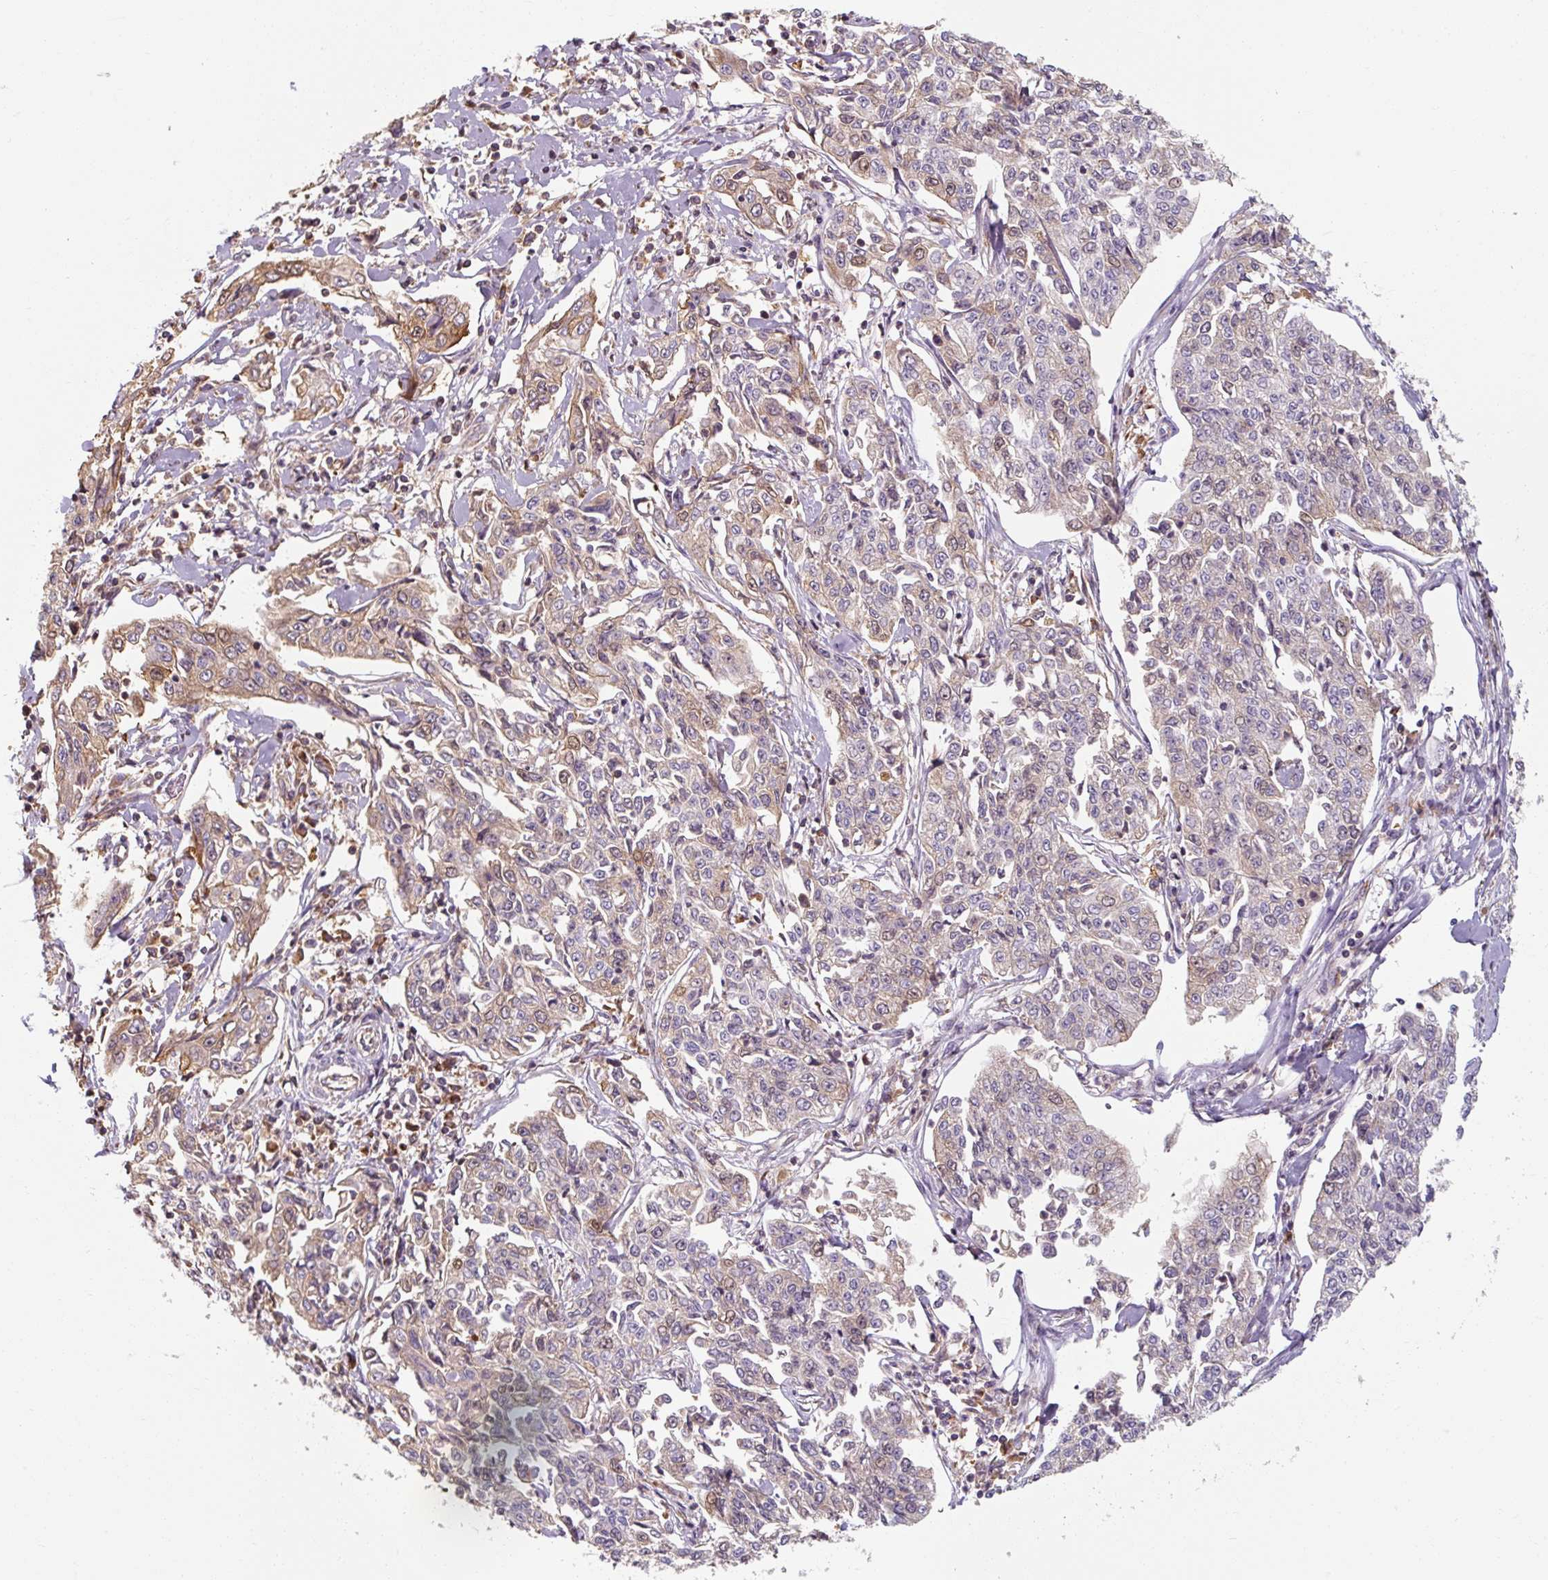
{"staining": {"intensity": "weak", "quantity": "<25%", "location": "cytoplasmic/membranous"}, "tissue": "cervical cancer", "cell_type": "Tumor cells", "image_type": "cancer", "snomed": [{"axis": "morphology", "description": "Squamous cell carcinoma, NOS"}, {"axis": "topography", "description": "Cervix"}], "caption": "High magnification brightfield microscopy of cervical squamous cell carcinoma stained with DAB (brown) and counterstained with hematoxylin (blue): tumor cells show no significant staining.", "gene": "TSEN54", "patient": {"sex": "female", "age": 35}}